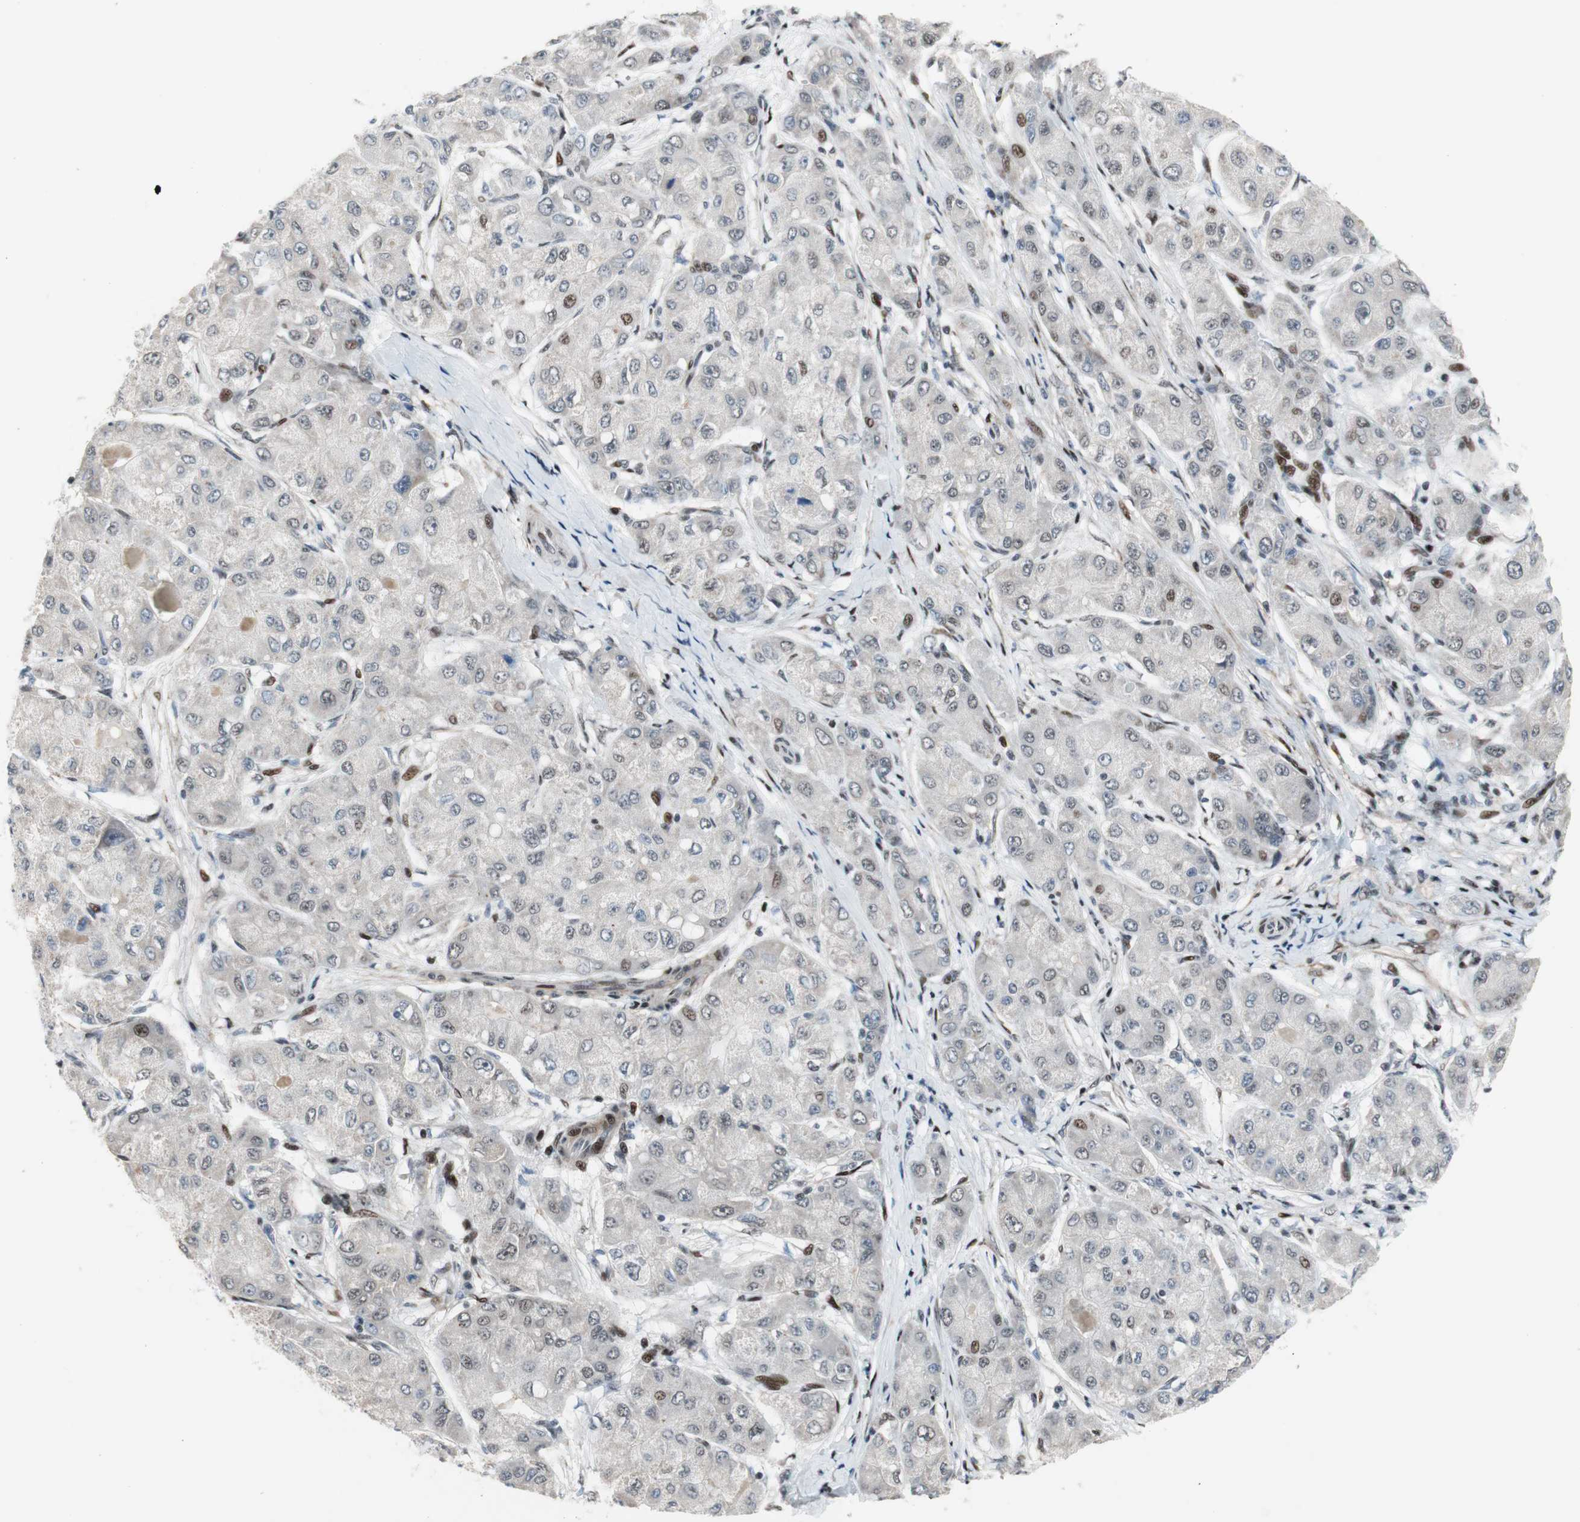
{"staining": {"intensity": "weak", "quantity": "<25%", "location": "nuclear"}, "tissue": "liver cancer", "cell_type": "Tumor cells", "image_type": "cancer", "snomed": [{"axis": "morphology", "description": "Carcinoma, Hepatocellular, NOS"}, {"axis": "topography", "description": "Liver"}], "caption": "The photomicrograph demonstrates no staining of tumor cells in liver cancer.", "gene": "FBXO44", "patient": {"sex": "male", "age": 80}}